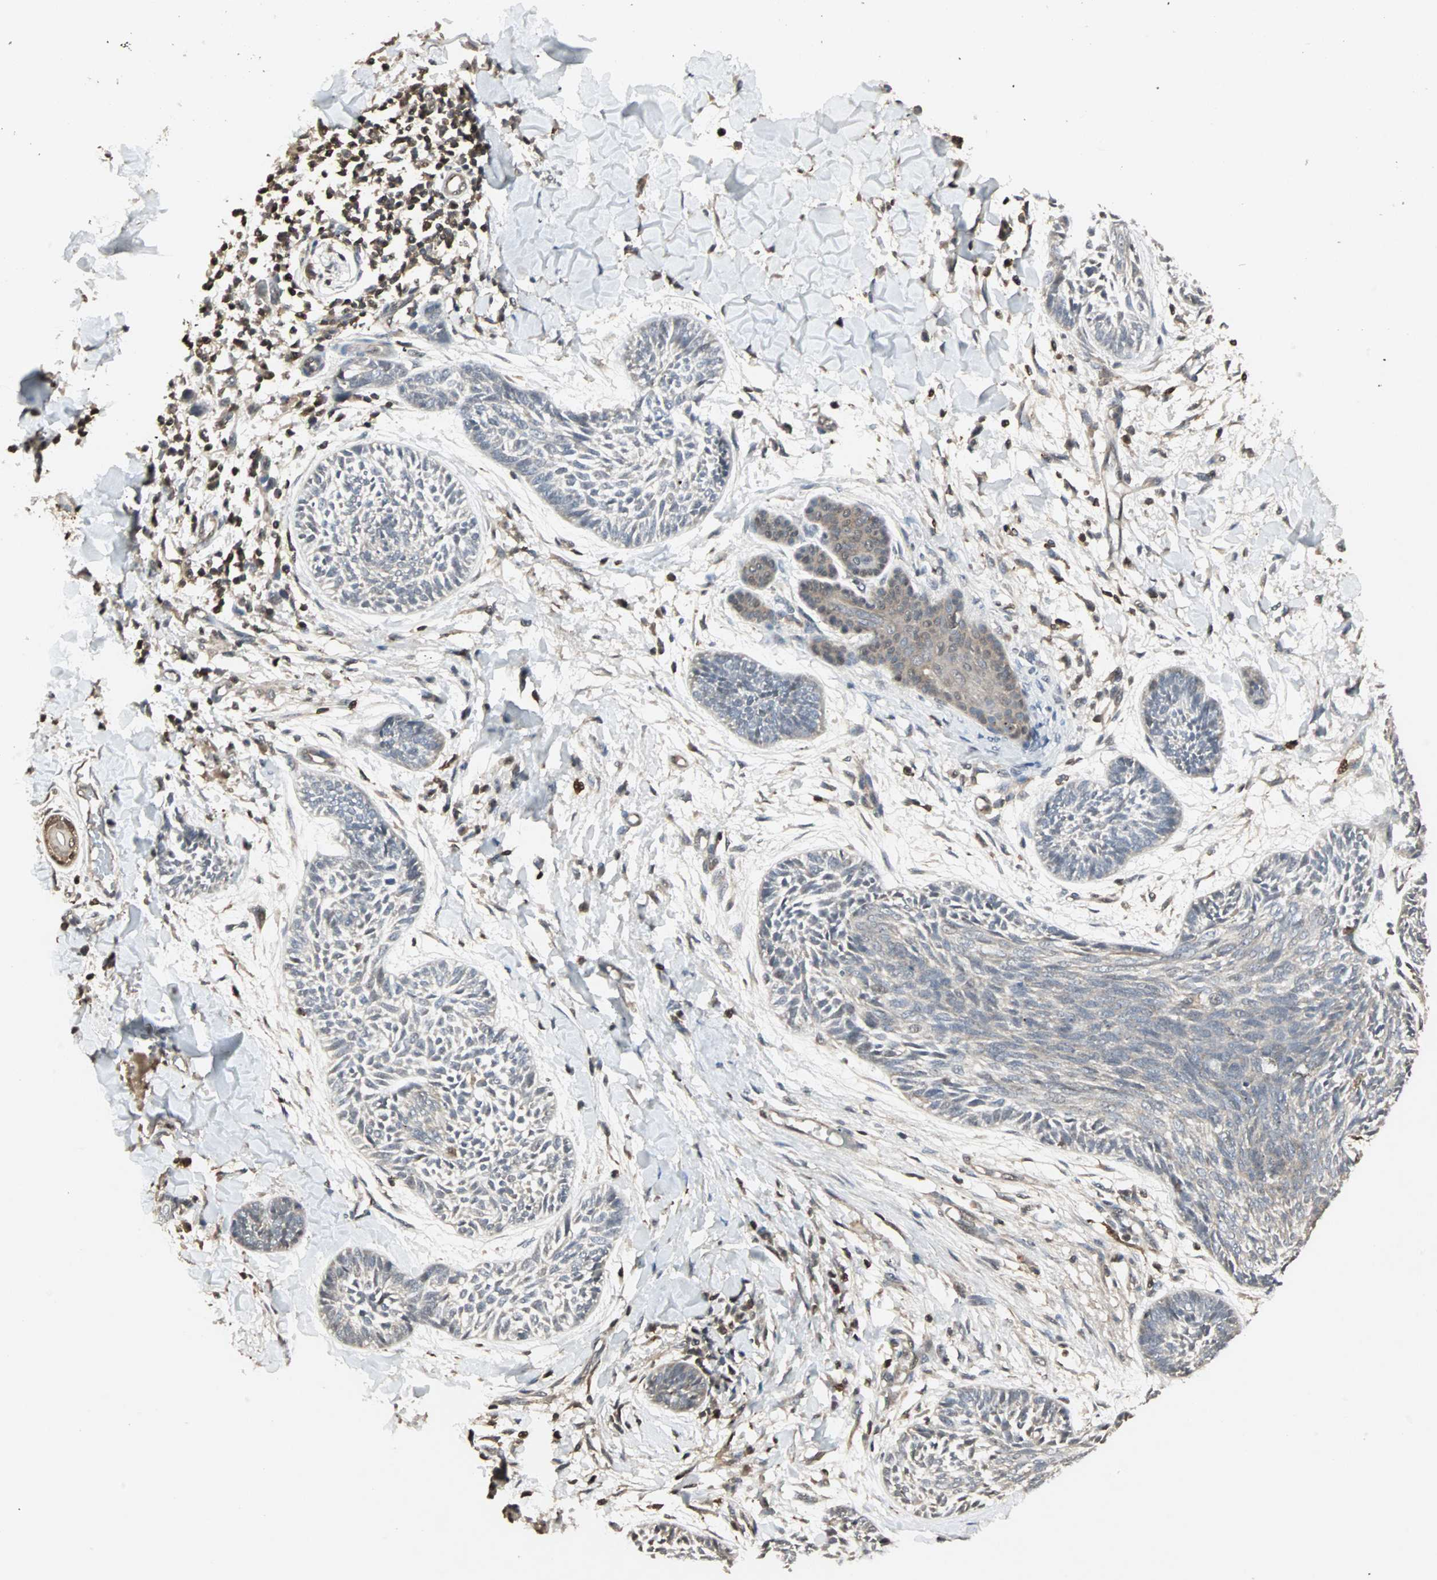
{"staining": {"intensity": "weak", "quantity": "<25%", "location": "cytoplasmic/membranous"}, "tissue": "skin cancer", "cell_type": "Tumor cells", "image_type": "cancer", "snomed": [{"axis": "morphology", "description": "Papilloma, NOS"}, {"axis": "morphology", "description": "Basal cell carcinoma"}, {"axis": "topography", "description": "Skin"}], "caption": "This is a micrograph of immunohistochemistry staining of skin cancer, which shows no positivity in tumor cells.", "gene": "DRG2", "patient": {"sex": "male", "age": 87}}